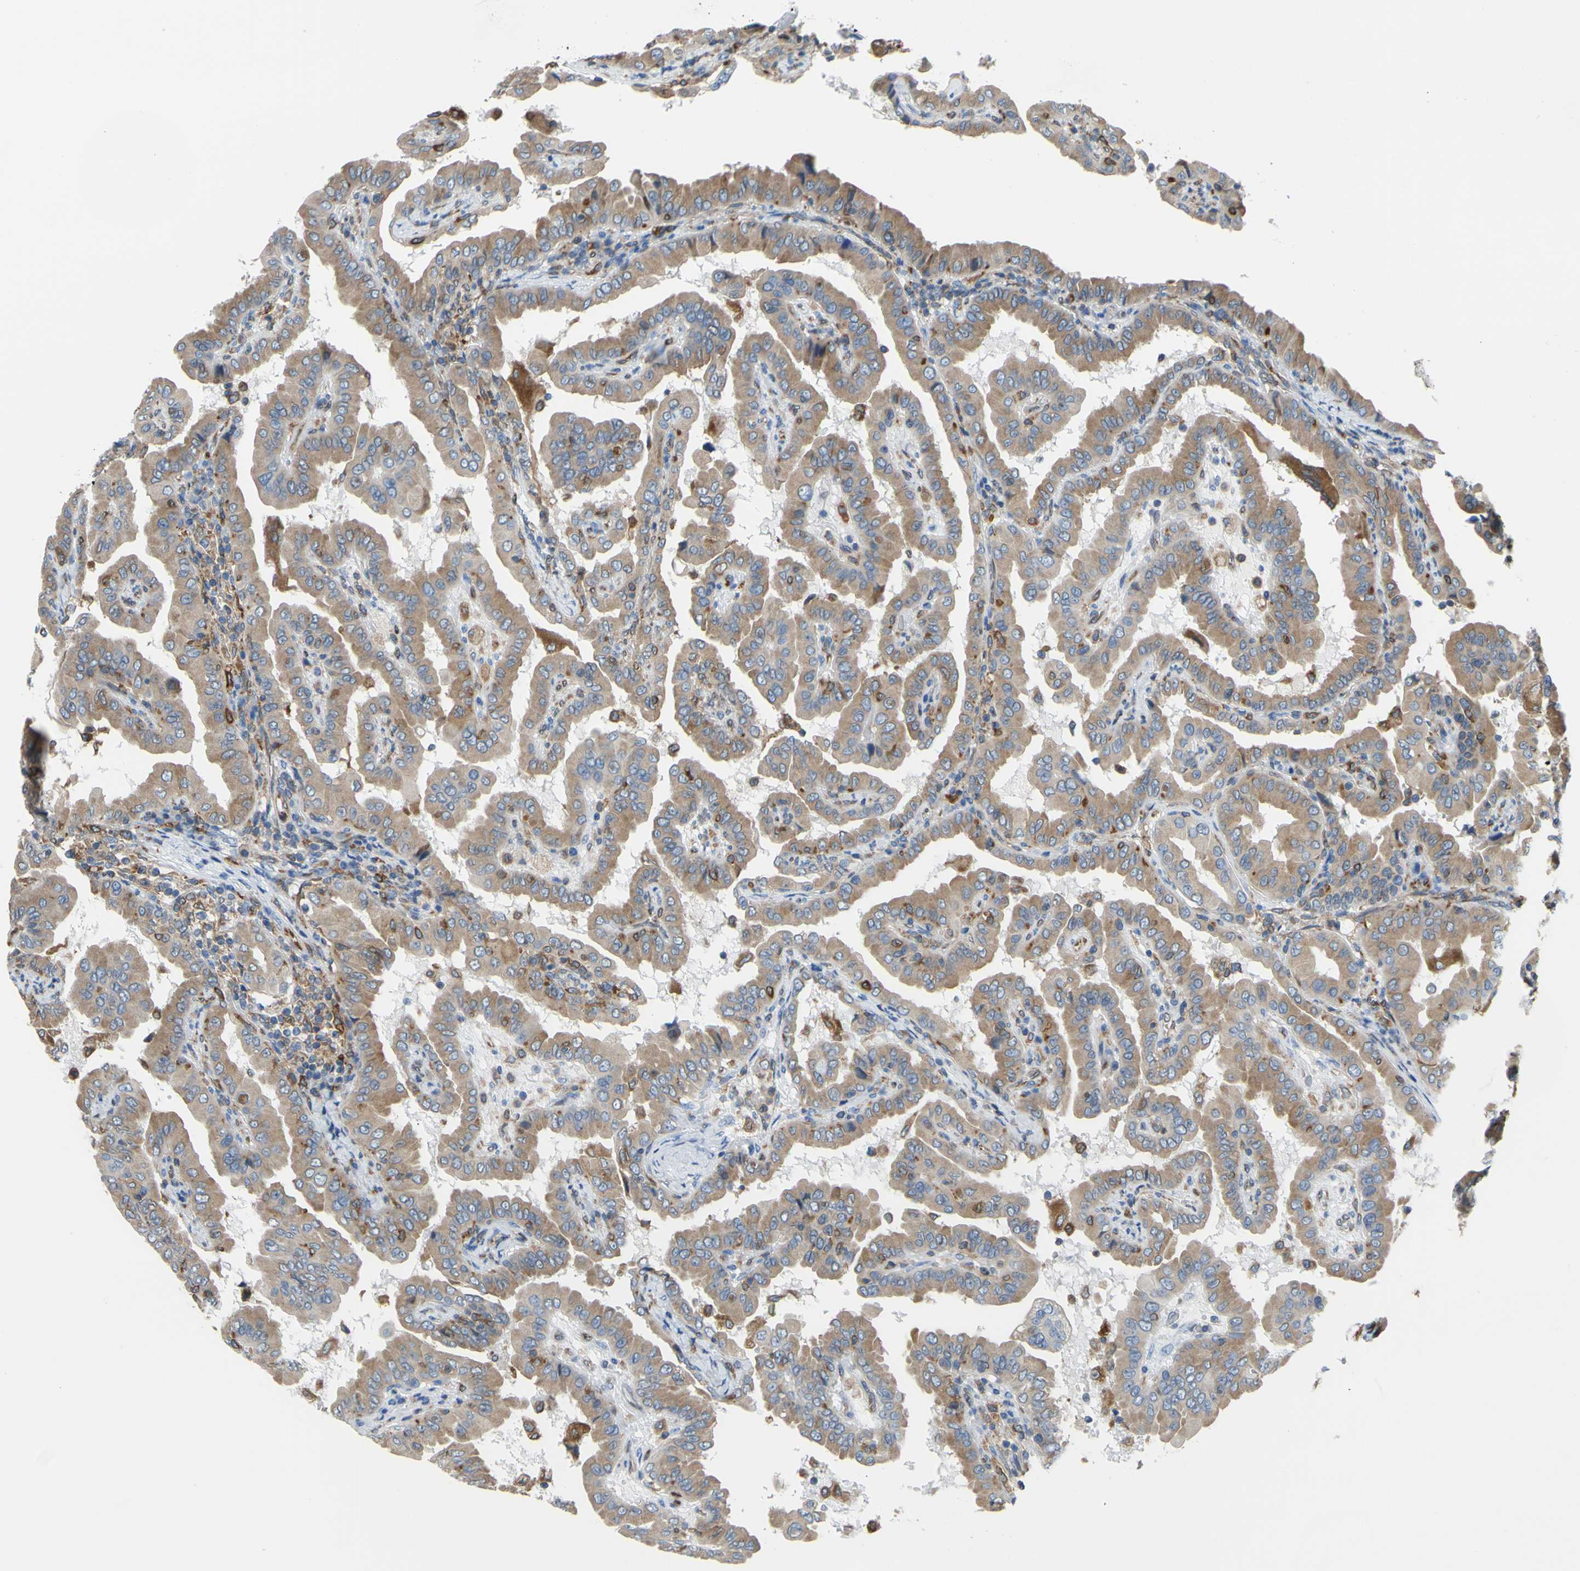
{"staining": {"intensity": "moderate", "quantity": ">75%", "location": "cytoplasmic/membranous"}, "tissue": "thyroid cancer", "cell_type": "Tumor cells", "image_type": "cancer", "snomed": [{"axis": "morphology", "description": "Papillary adenocarcinoma, NOS"}, {"axis": "topography", "description": "Thyroid gland"}], "caption": "Immunohistochemistry of thyroid papillary adenocarcinoma demonstrates medium levels of moderate cytoplasmic/membranous positivity in about >75% of tumor cells.", "gene": "MGST2", "patient": {"sex": "male", "age": 33}}